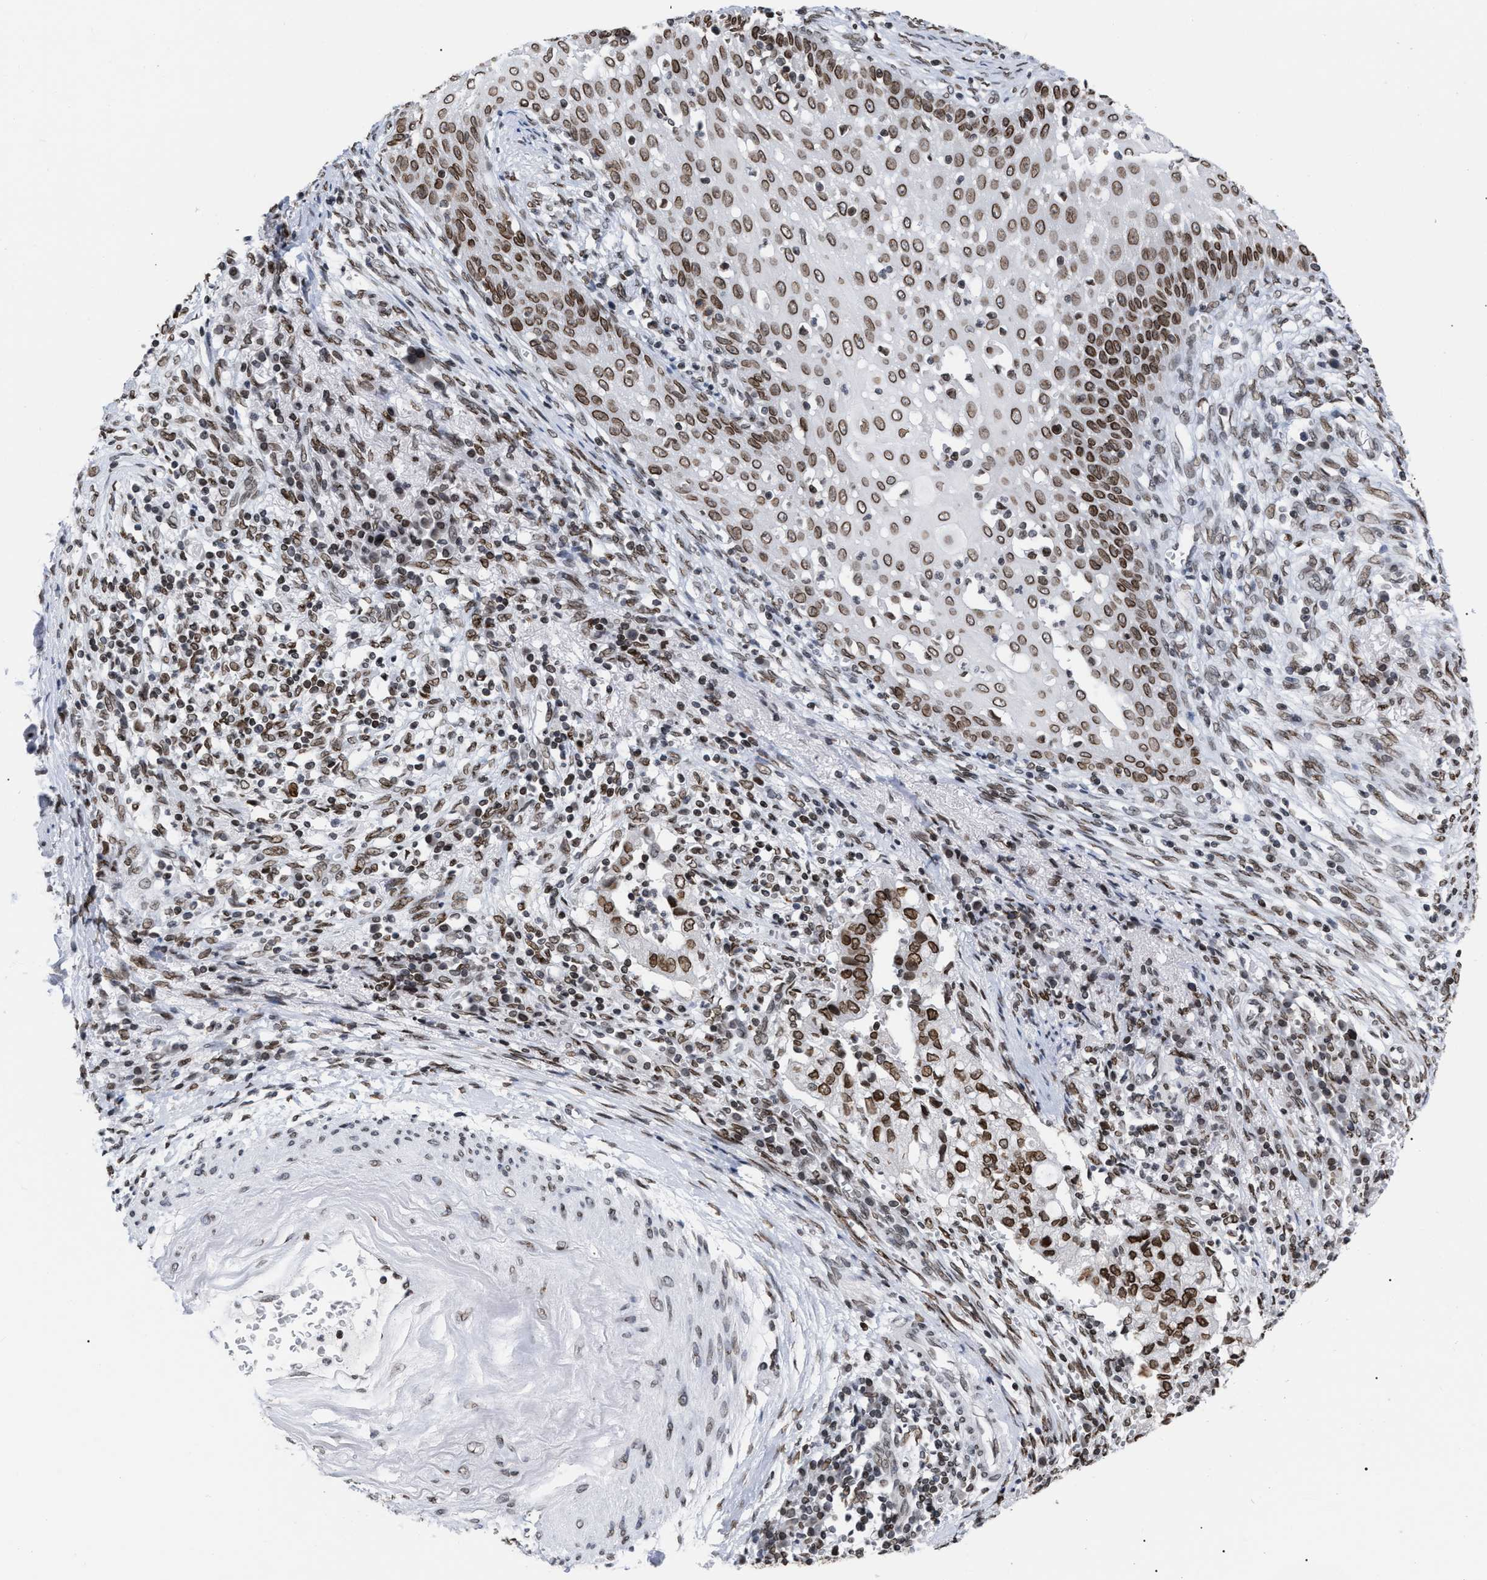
{"staining": {"intensity": "moderate", "quantity": ">75%", "location": "cytoplasmic/membranous,nuclear"}, "tissue": "cervical cancer", "cell_type": "Tumor cells", "image_type": "cancer", "snomed": [{"axis": "morphology", "description": "Adenocarcinoma, NOS"}, {"axis": "topography", "description": "Cervix"}], "caption": "Protein analysis of cervical cancer (adenocarcinoma) tissue demonstrates moderate cytoplasmic/membranous and nuclear staining in approximately >75% of tumor cells.", "gene": "TPR", "patient": {"sex": "female", "age": 44}}